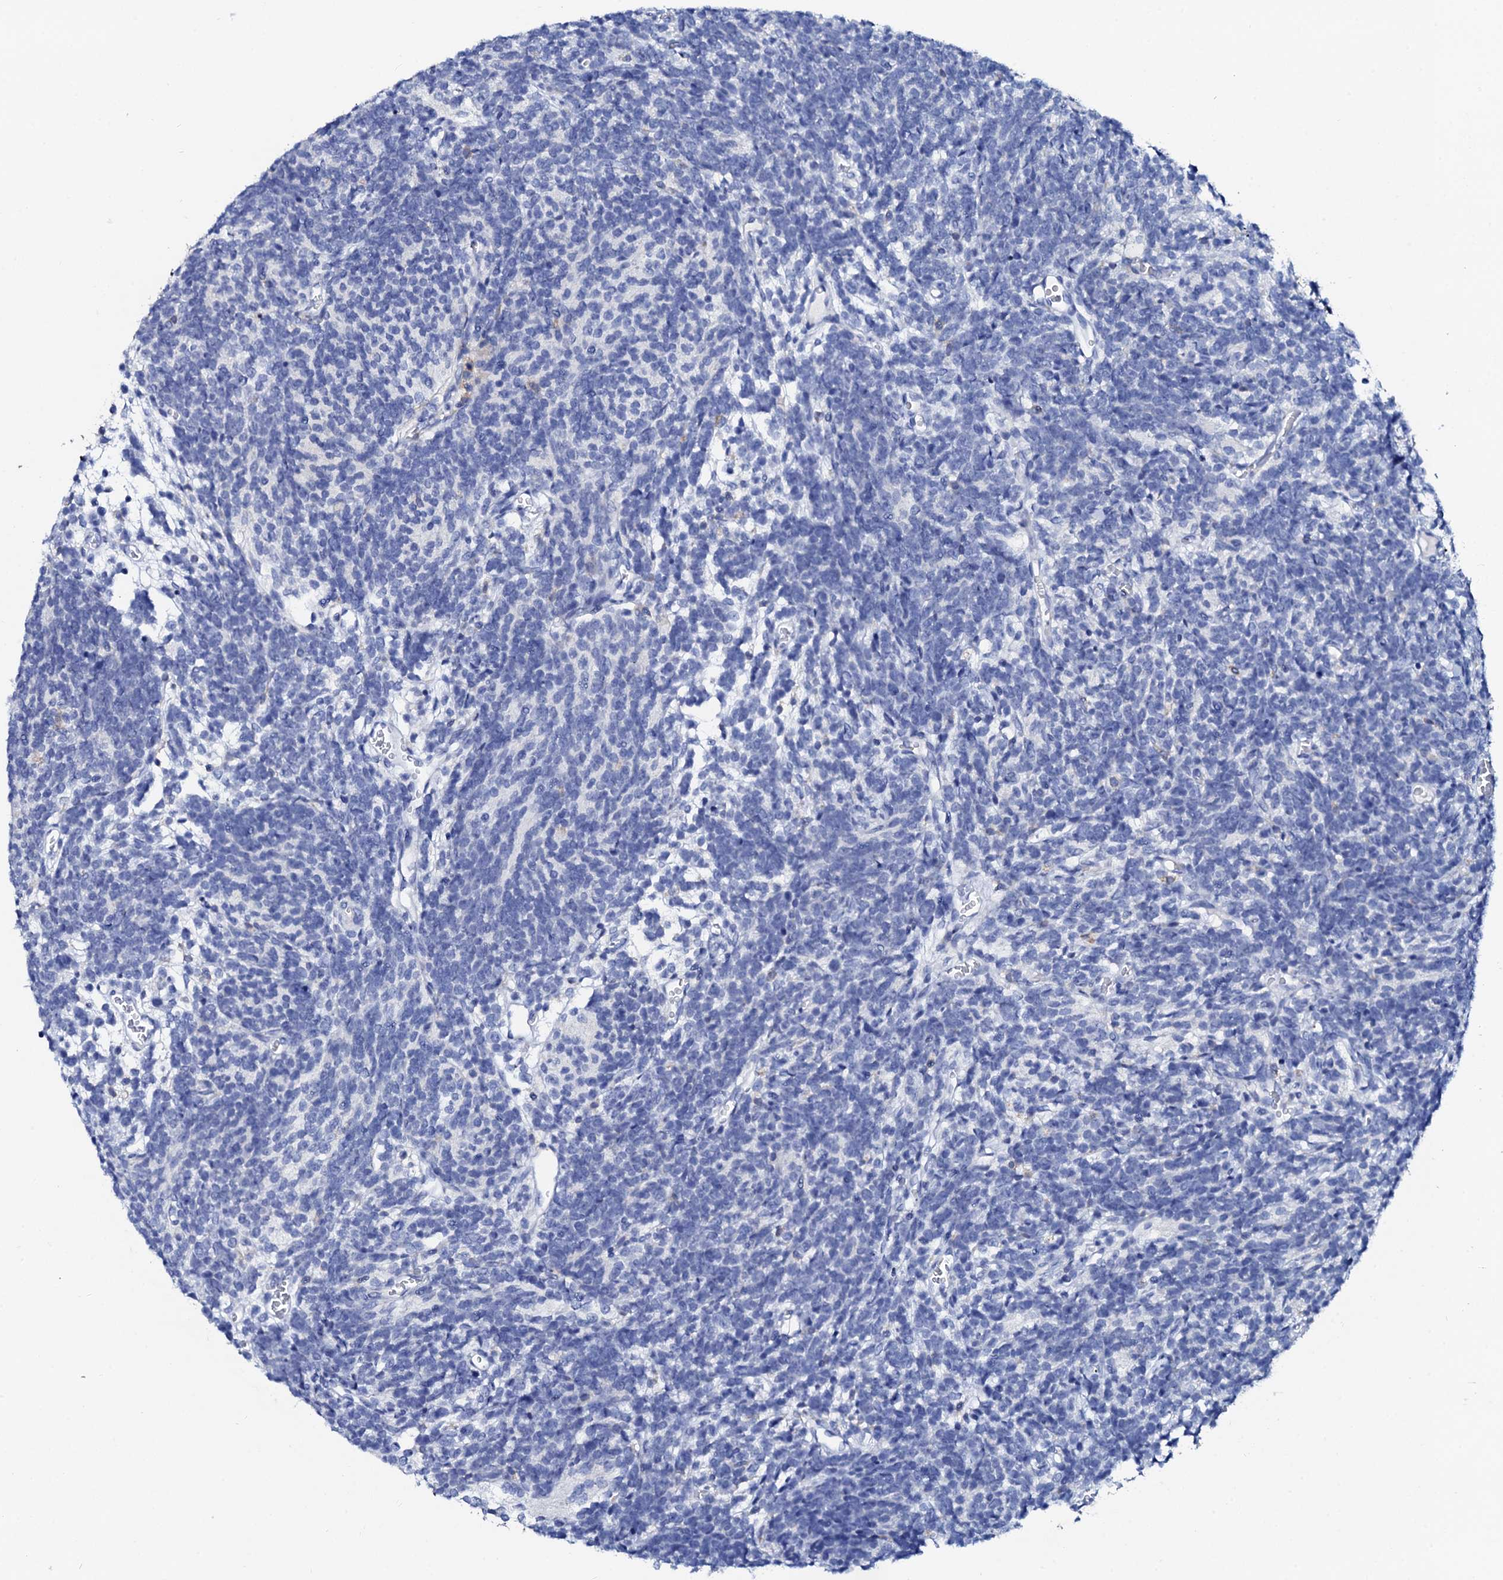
{"staining": {"intensity": "negative", "quantity": "none", "location": "none"}, "tissue": "glioma", "cell_type": "Tumor cells", "image_type": "cancer", "snomed": [{"axis": "morphology", "description": "Glioma, malignant, Low grade"}, {"axis": "topography", "description": "Brain"}], "caption": "The IHC histopathology image has no significant positivity in tumor cells of malignant low-grade glioma tissue. (Immunohistochemistry (ihc), brightfield microscopy, high magnification).", "gene": "GLB1L3", "patient": {"sex": "female", "age": 1}}